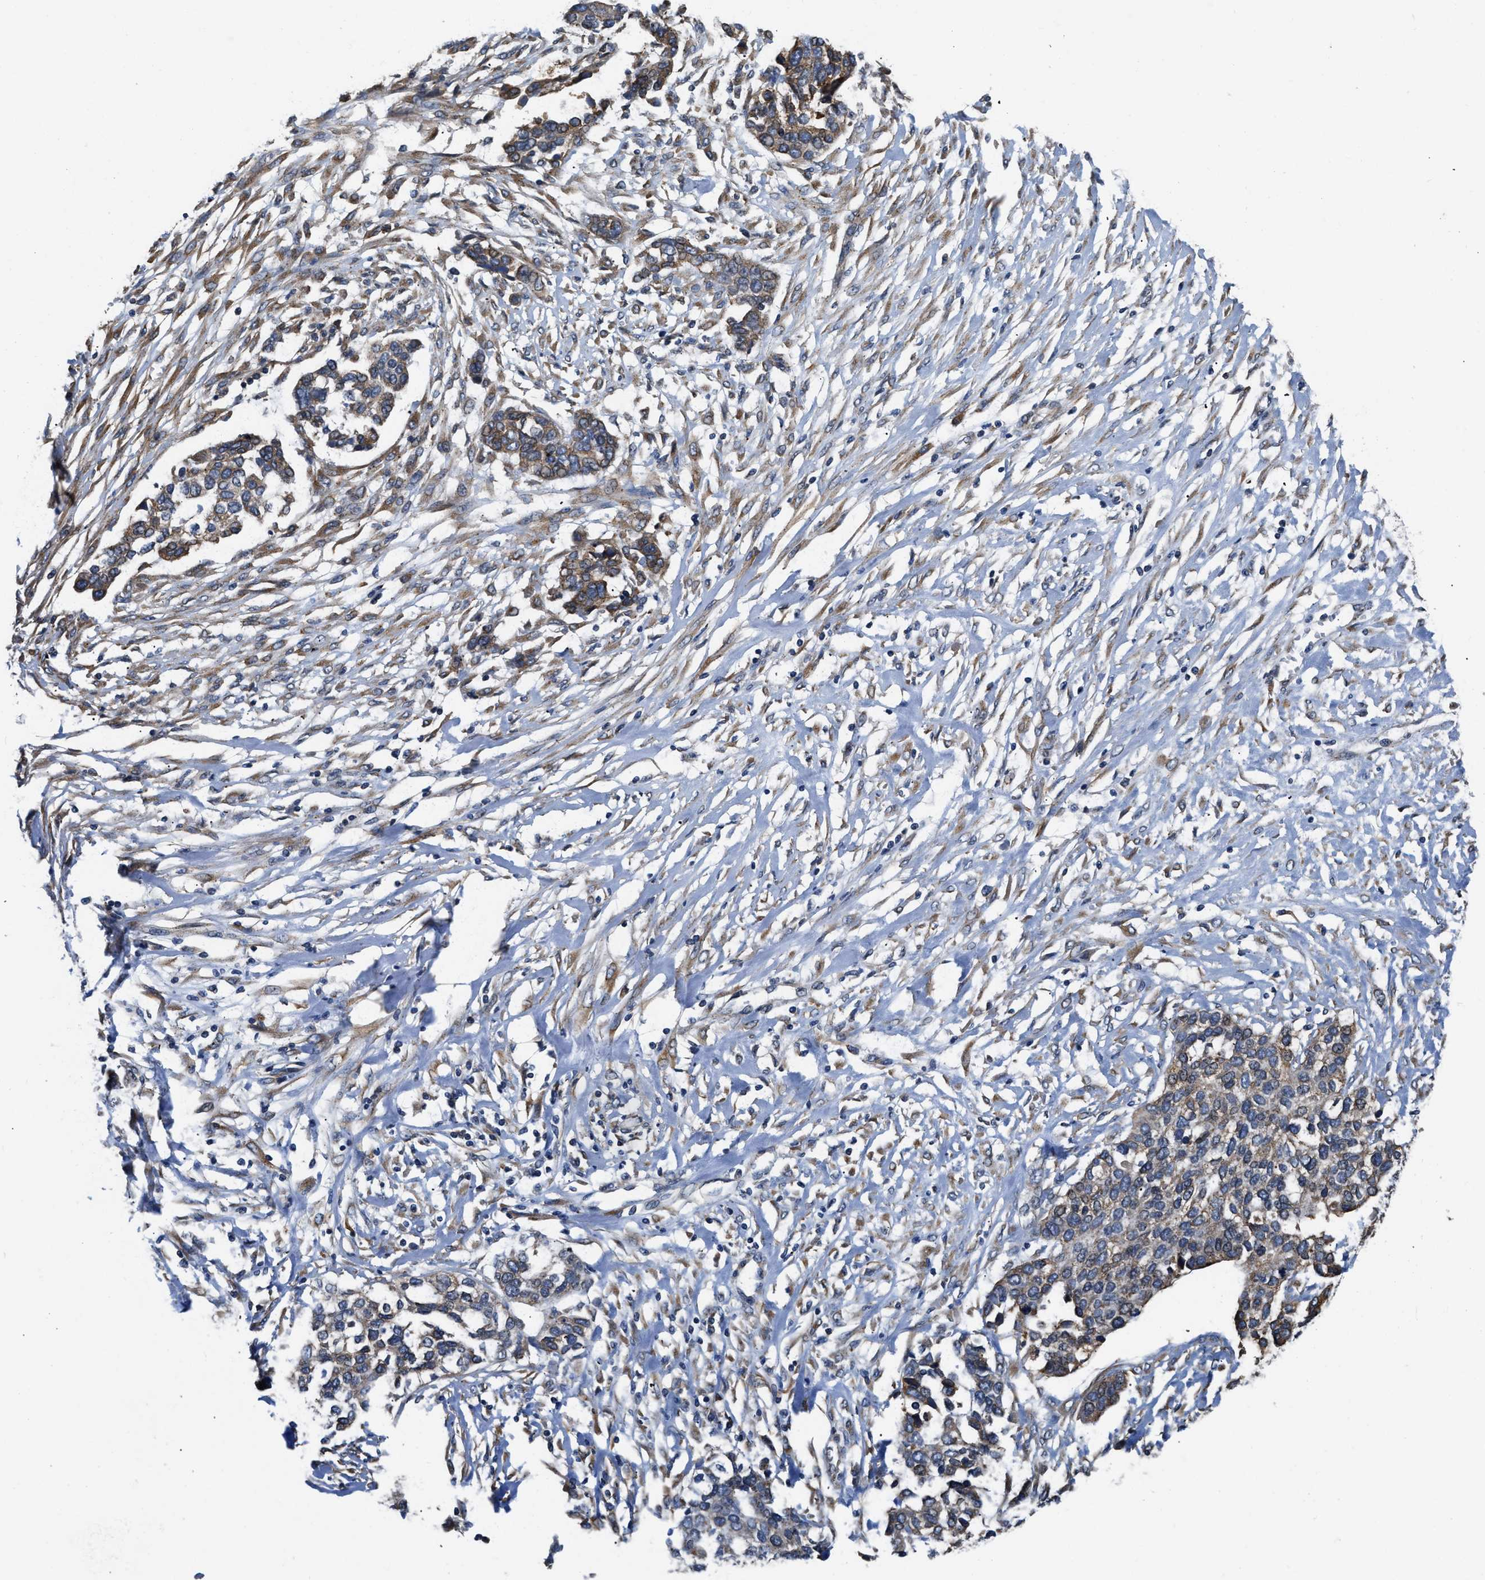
{"staining": {"intensity": "moderate", "quantity": ">75%", "location": "cytoplasmic/membranous"}, "tissue": "ovarian cancer", "cell_type": "Tumor cells", "image_type": "cancer", "snomed": [{"axis": "morphology", "description": "Cystadenocarcinoma, serous, NOS"}, {"axis": "topography", "description": "Ovary"}], "caption": "Ovarian cancer (serous cystadenocarcinoma) tissue shows moderate cytoplasmic/membranous staining in approximately >75% of tumor cells", "gene": "ARL6IP5", "patient": {"sex": "female", "age": 44}}